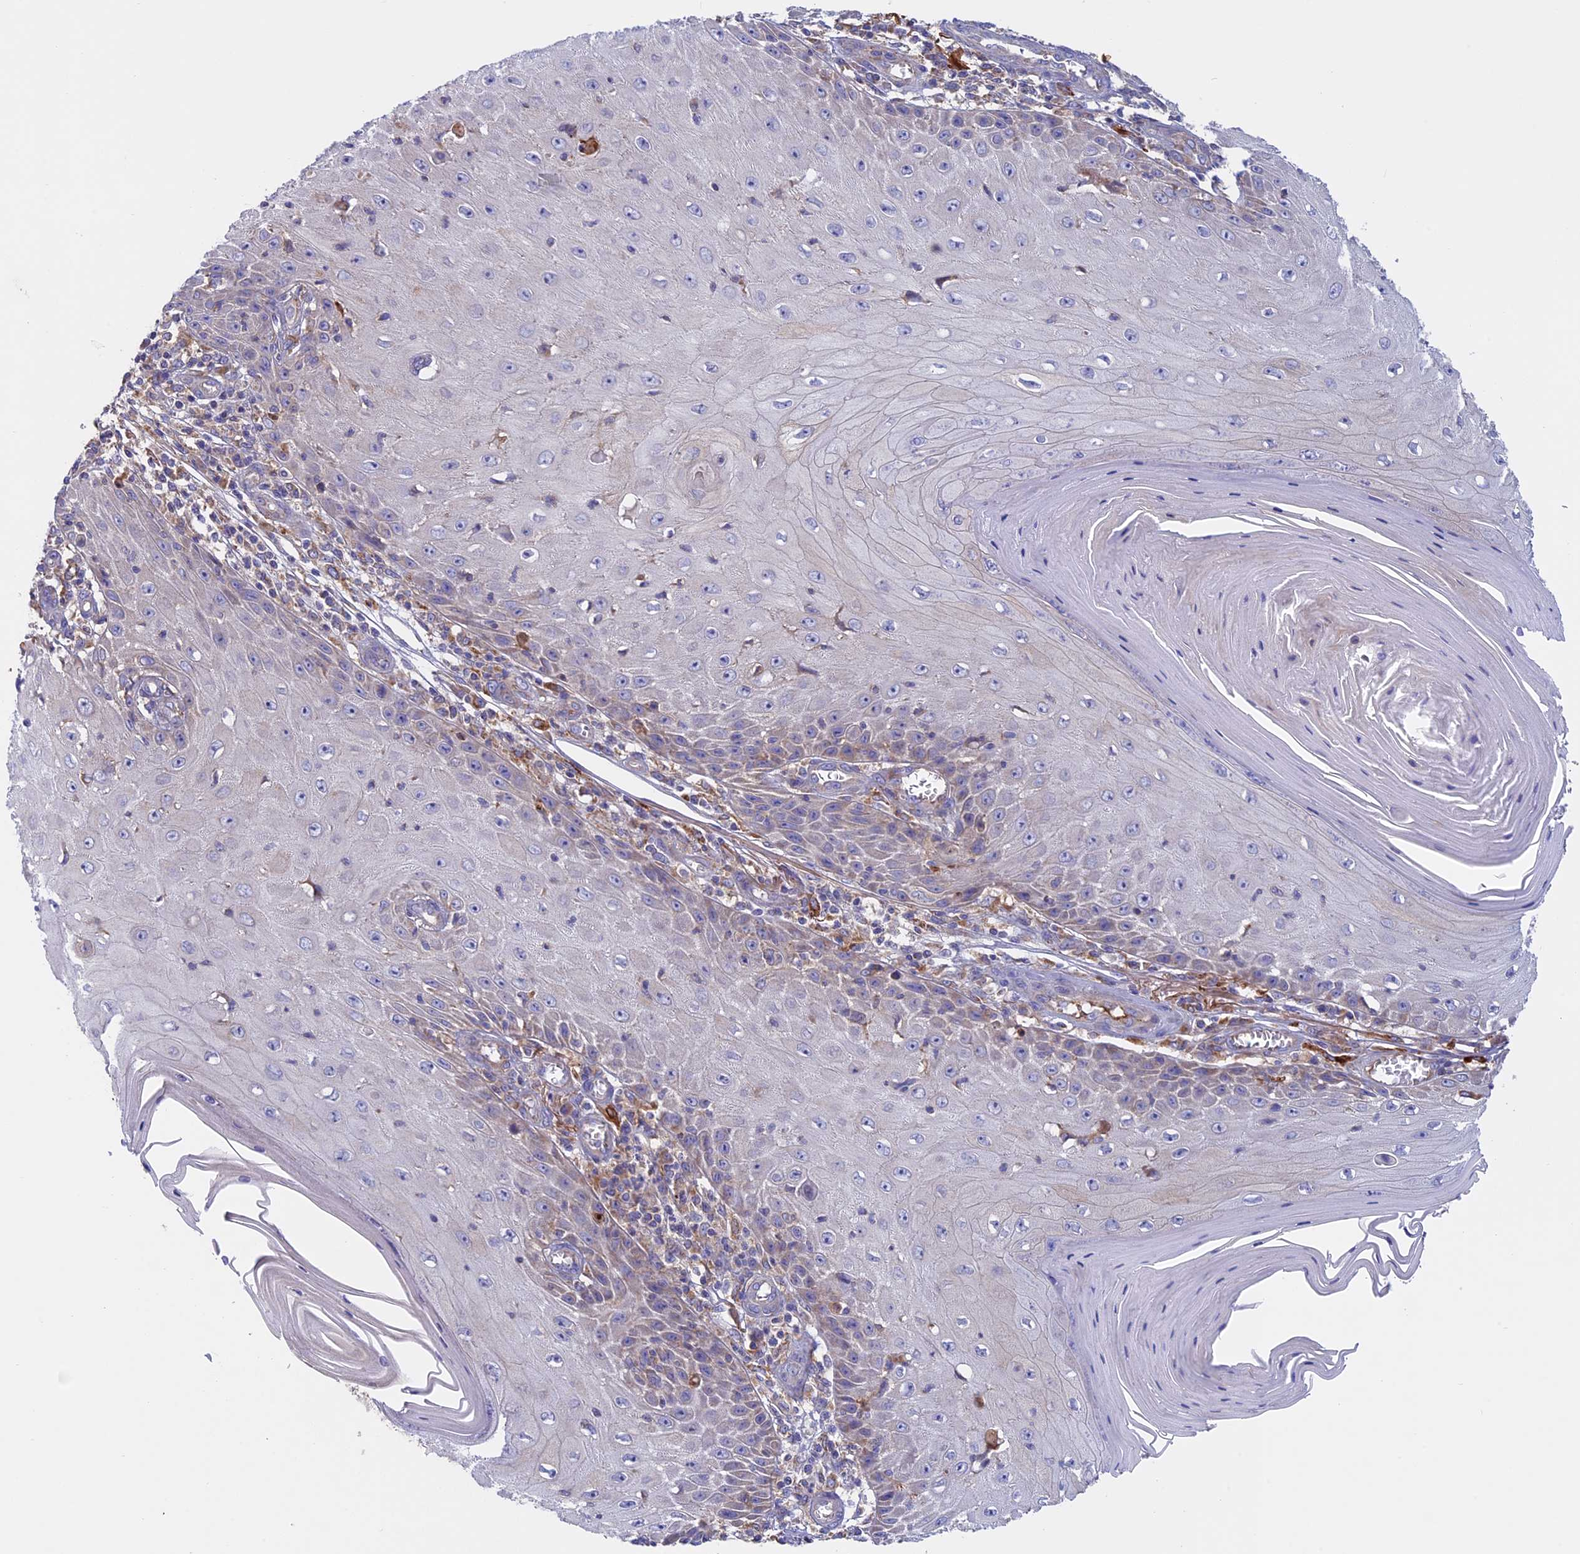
{"staining": {"intensity": "weak", "quantity": "<25%", "location": "cytoplasmic/membranous"}, "tissue": "skin cancer", "cell_type": "Tumor cells", "image_type": "cancer", "snomed": [{"axis": "morphology", "description": "Squamous cell carcinoma, NOS"}, {"axis": "topography", "description": "Skin"}], "caption": "Immunohistochemical staining of skin squamous cell carcinoma reveals no significant expression in tumor cells.", "gene": "PTPN9", "patient": {"sex": "female", "age": 73}}